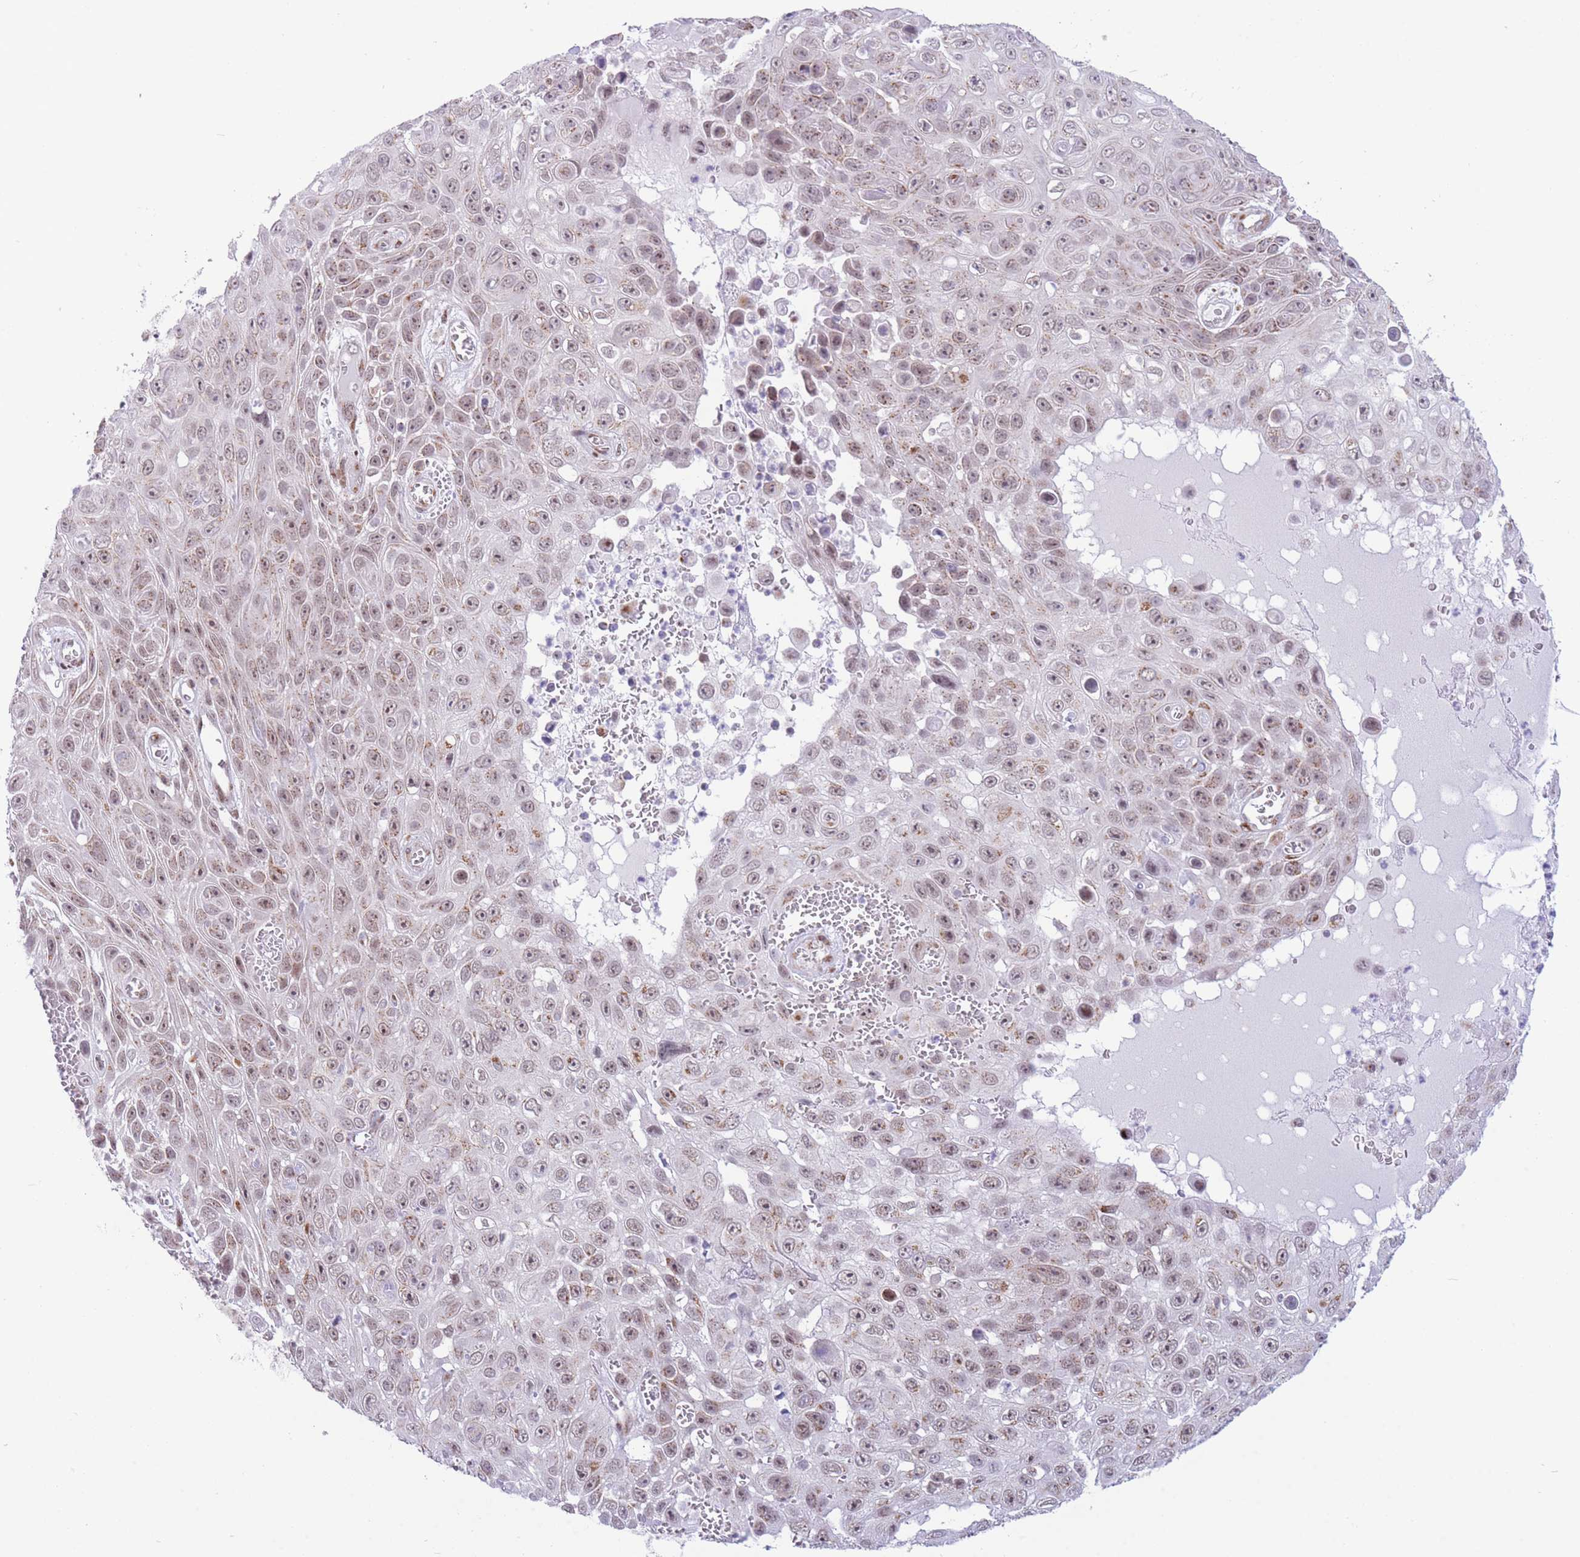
{"staining": {"intensity": "moderate", "quantity": ">75%", "location": "cytoplasmic/membranous,nuclear"}, "tissue": "skin cancer", "cell_type": "Tumor cells", "image_type": "cancer", "snomed": [{"axis": "morphology", "description": "Squamous cell carcinoma, NOS"}, {"axis": "topography", "description": "Skin"}], "caption": "This photomicrograph reveals immunohistochemistry staining of human squamous cell carcinoma (skin), with medium moderate cytoplasmic/membranous and nuclear expression in approximately >75% of tumor cells.", "gene": "INO80C", "patient": {"sex": "male", "age": 82}}